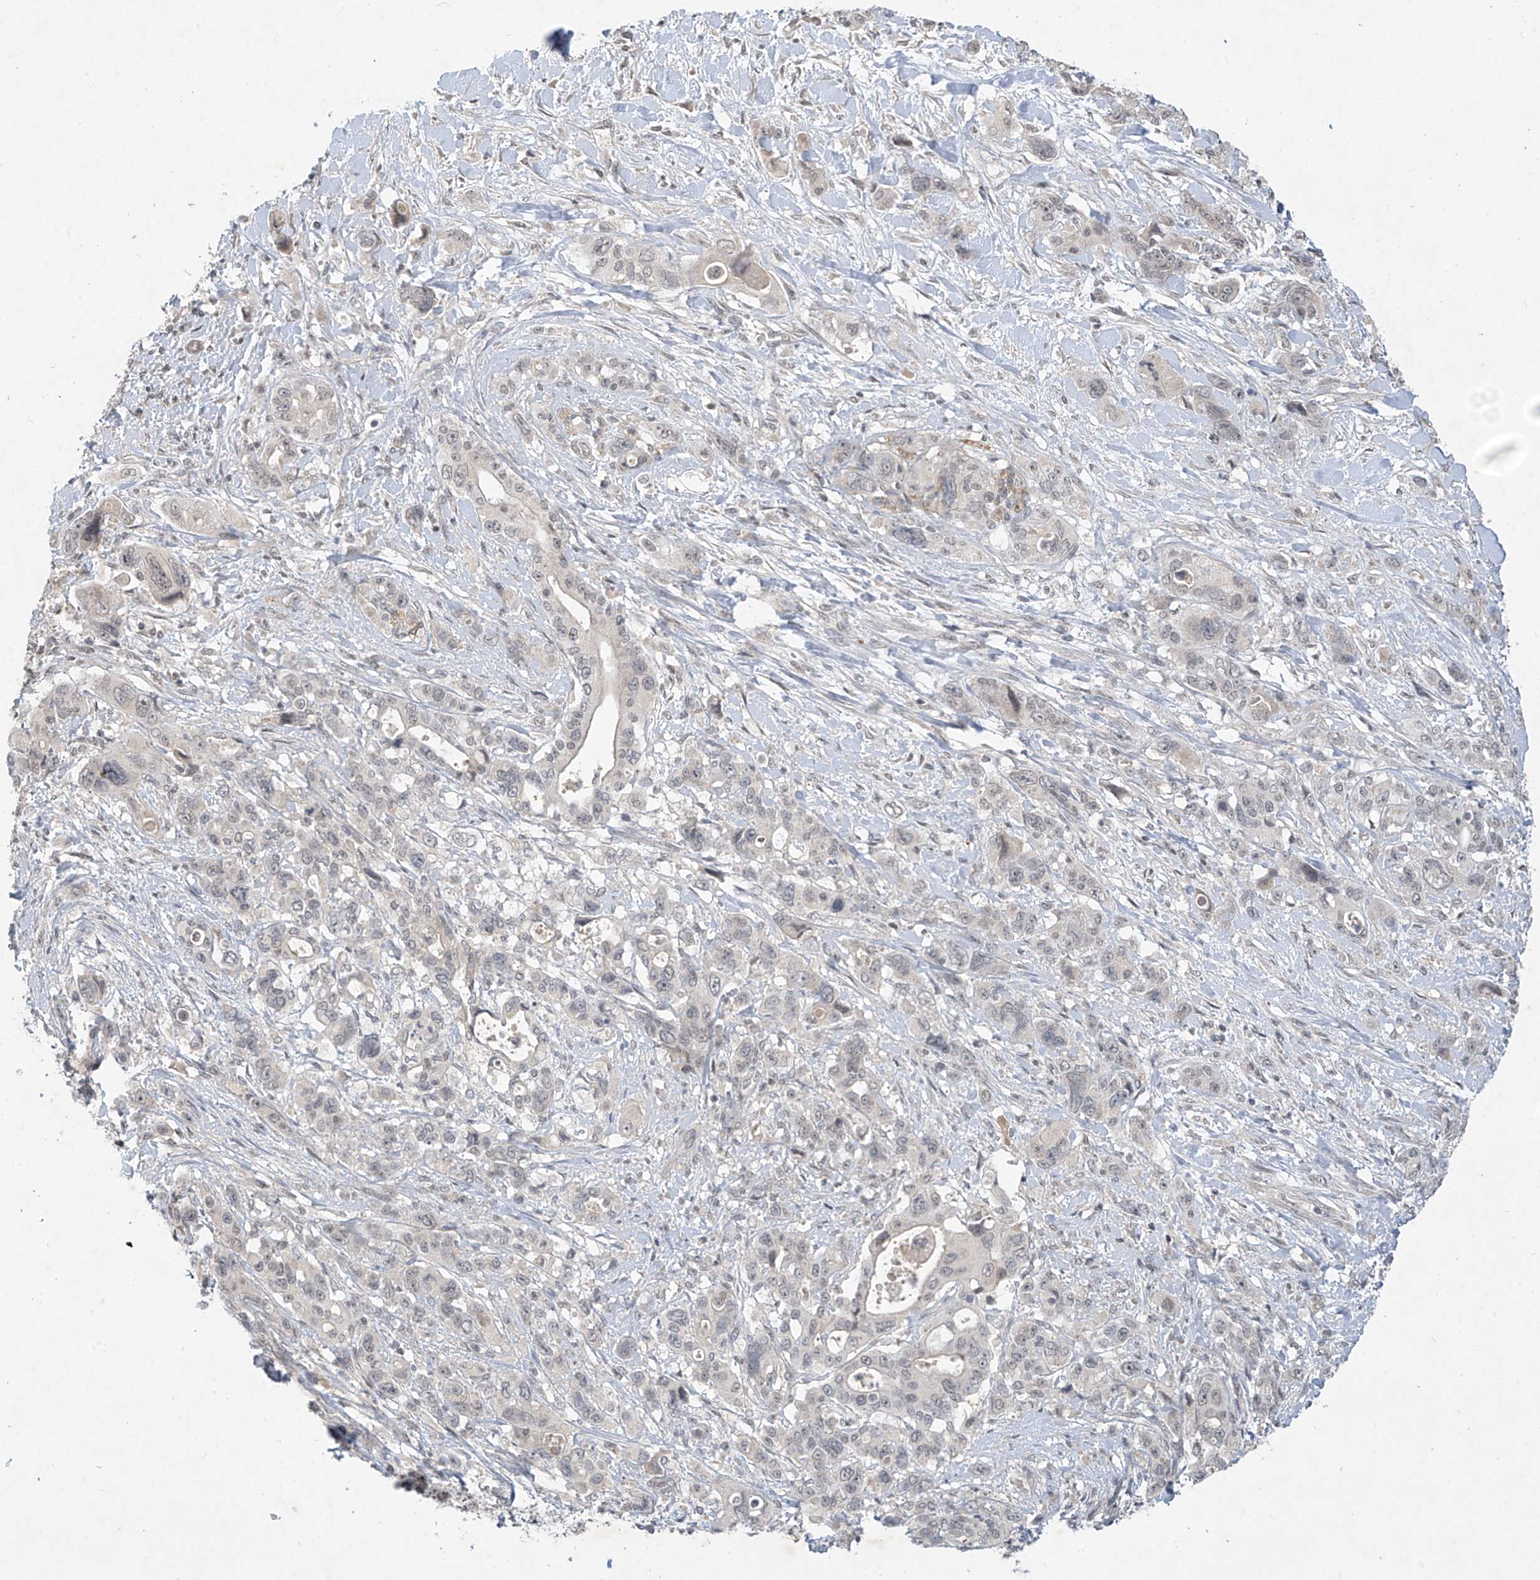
{"staining": {"intensity": "weak", "quantity": "<25%", "location": "cytoplasmic/membranous"}, "tissue": "pancreatic cancer", "cell_type": "Tumor cells", "image_type": "cancer", "snomed": [{"axis": "morphology", "description": "Adenocarcinoma, NOS"}, {"axis": "topography", "description": "Pancreas"}], "caption": "High power microscopy histopathology image of an immunohistochemistry (IHC) histopathology image of pancreatic adenocarcinoma, revealing no significant expression in tumor cells.", "gene": "DGKQ", "patient": {"sex": "male", "age": 46}}